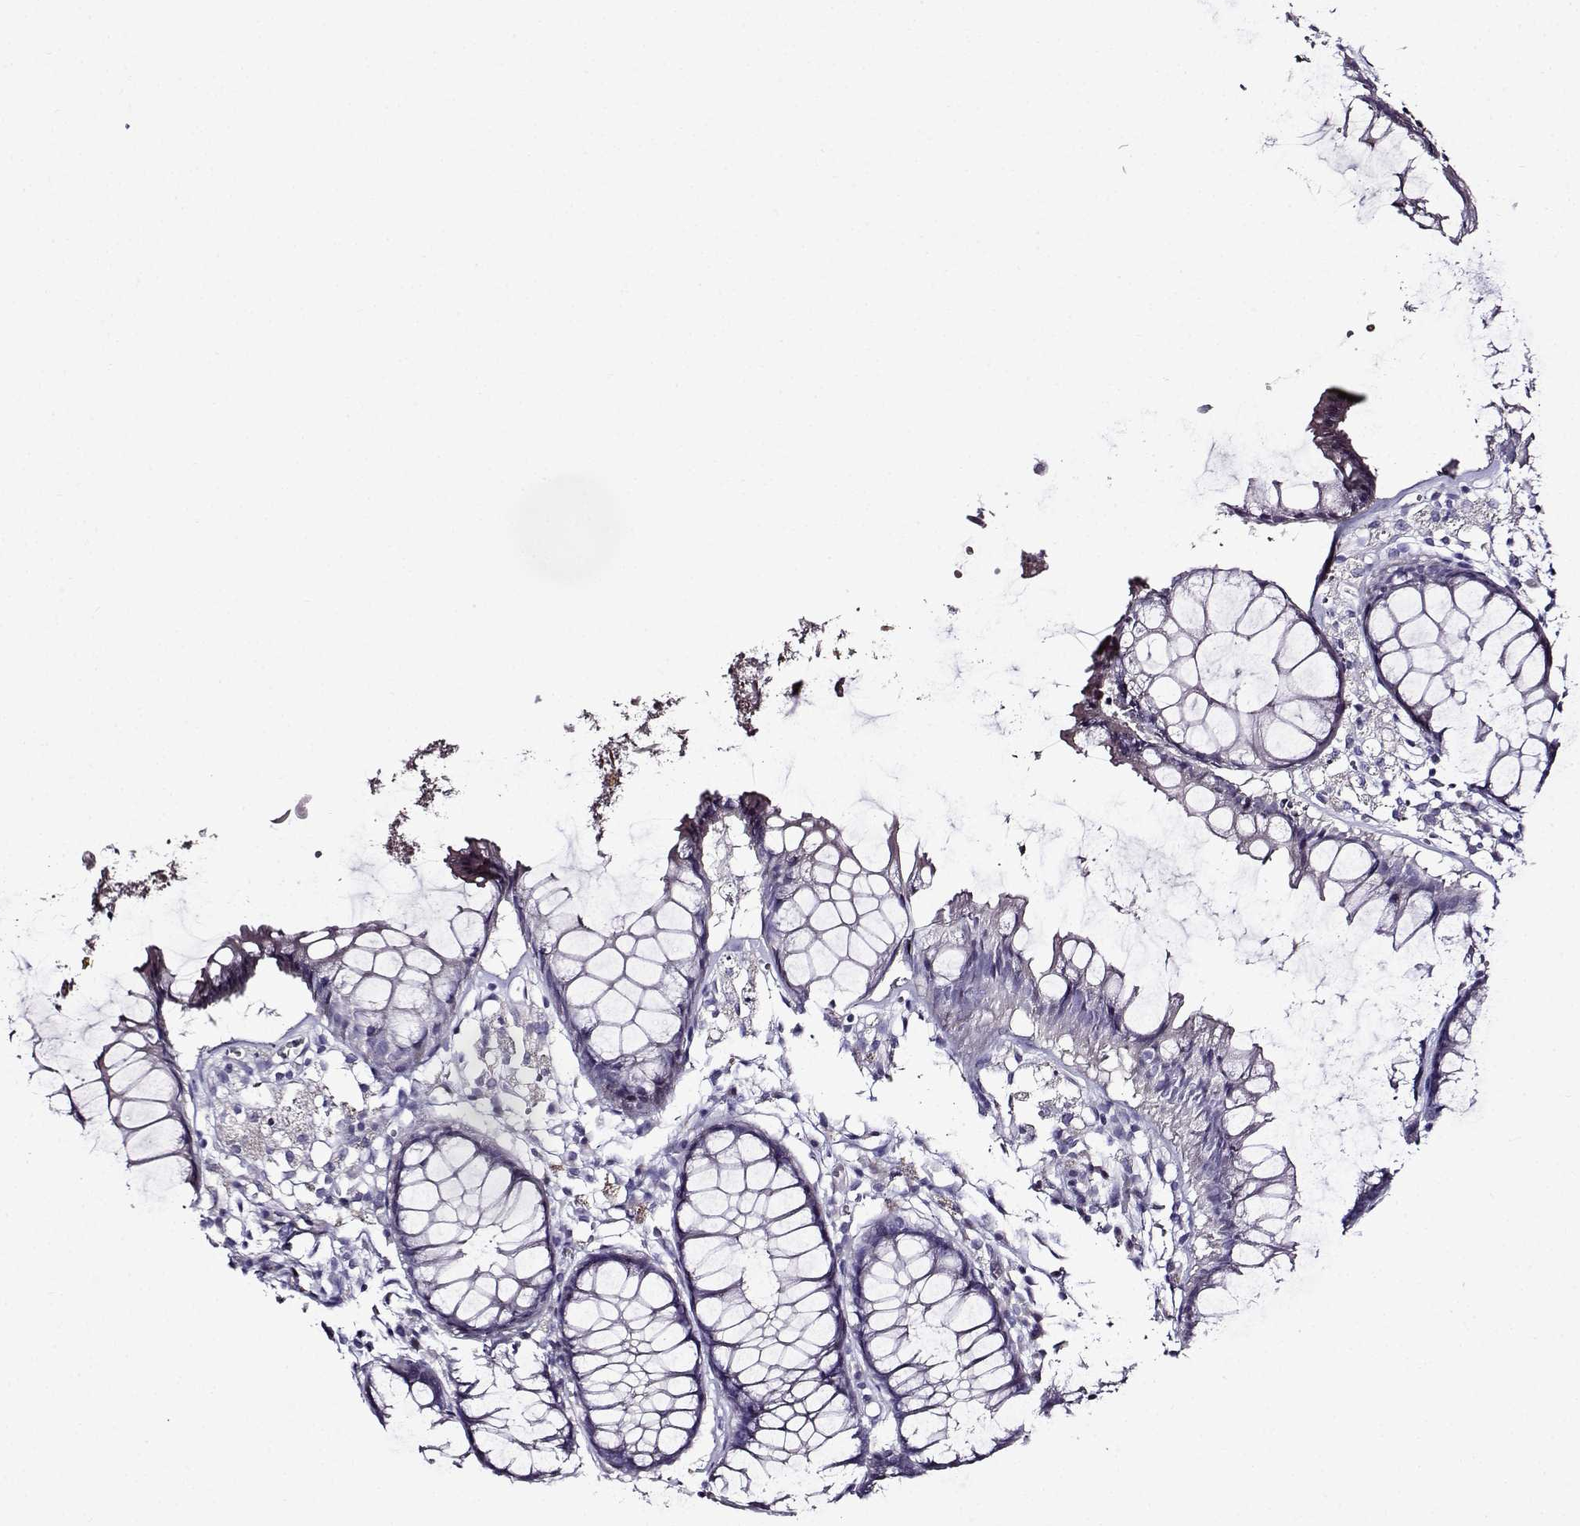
{"staining": {"intensity": "negative", "quantity": "none", "location": "none"}, "tissue": "colon", "cell_type": "Endothelial cells", "image_type": "normal", "snomed": [{"axis": "morphology", "description": "Normal tissue, NOS"}, {"axis": "morphology", "description": "Adenocarcinoma, NOS"}, {"axis": "topography", "description": "Colon"}], "caption": "The photomicrograph displays no significant staining in endothelial cells of colon.", "gene": "TMEM266", "patient": {"sex": "male", "age": 65}}